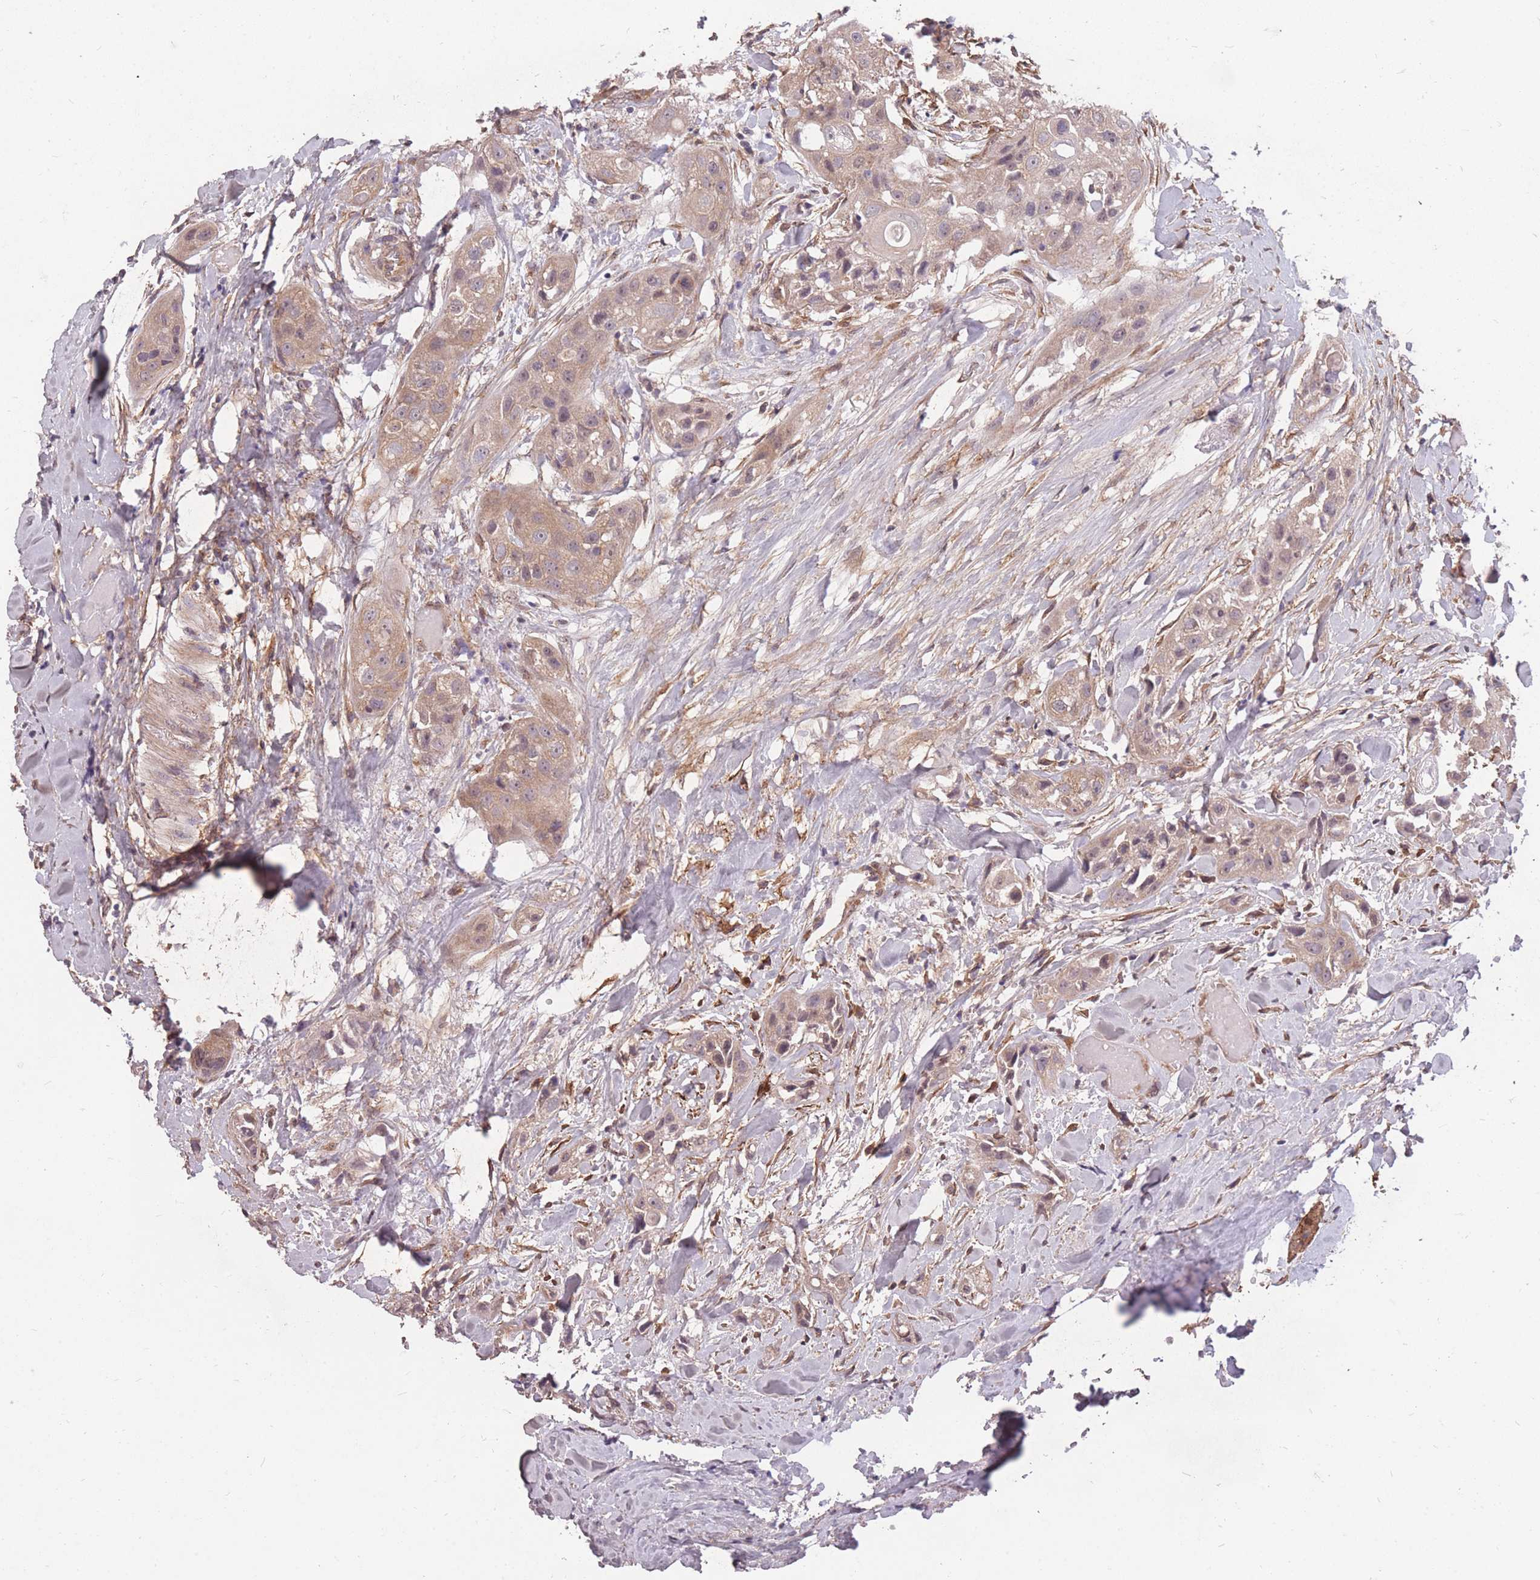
{"staining": {"intensity": "weak", "quantity": ">75%", "location": "cytoplasmic/membranous"}, "tissue": "head and neck cancer", "cell_type": "Tumor cells", "image_type": "cancer", "snomed": [{"axis": "morphology", "description": "Normal tissue, NOS"}, {"axis": "morphology", "description": "Squamous cell carcinoma, NOS"}, {"axis": "topography", "description": "Skeletal muscle"}, {"axis": "topography", "description": "Head-Neck"}], "caption": "Immunohistochemical staining of head and neck cancer (squamous cell carcinoma) exhibits weak cytoplasmic/membranous protein positivity in approximately >75% of tumor cells.", "gene": "DYNC1LI2", "patient": {"sex": "male", "age": 51}}